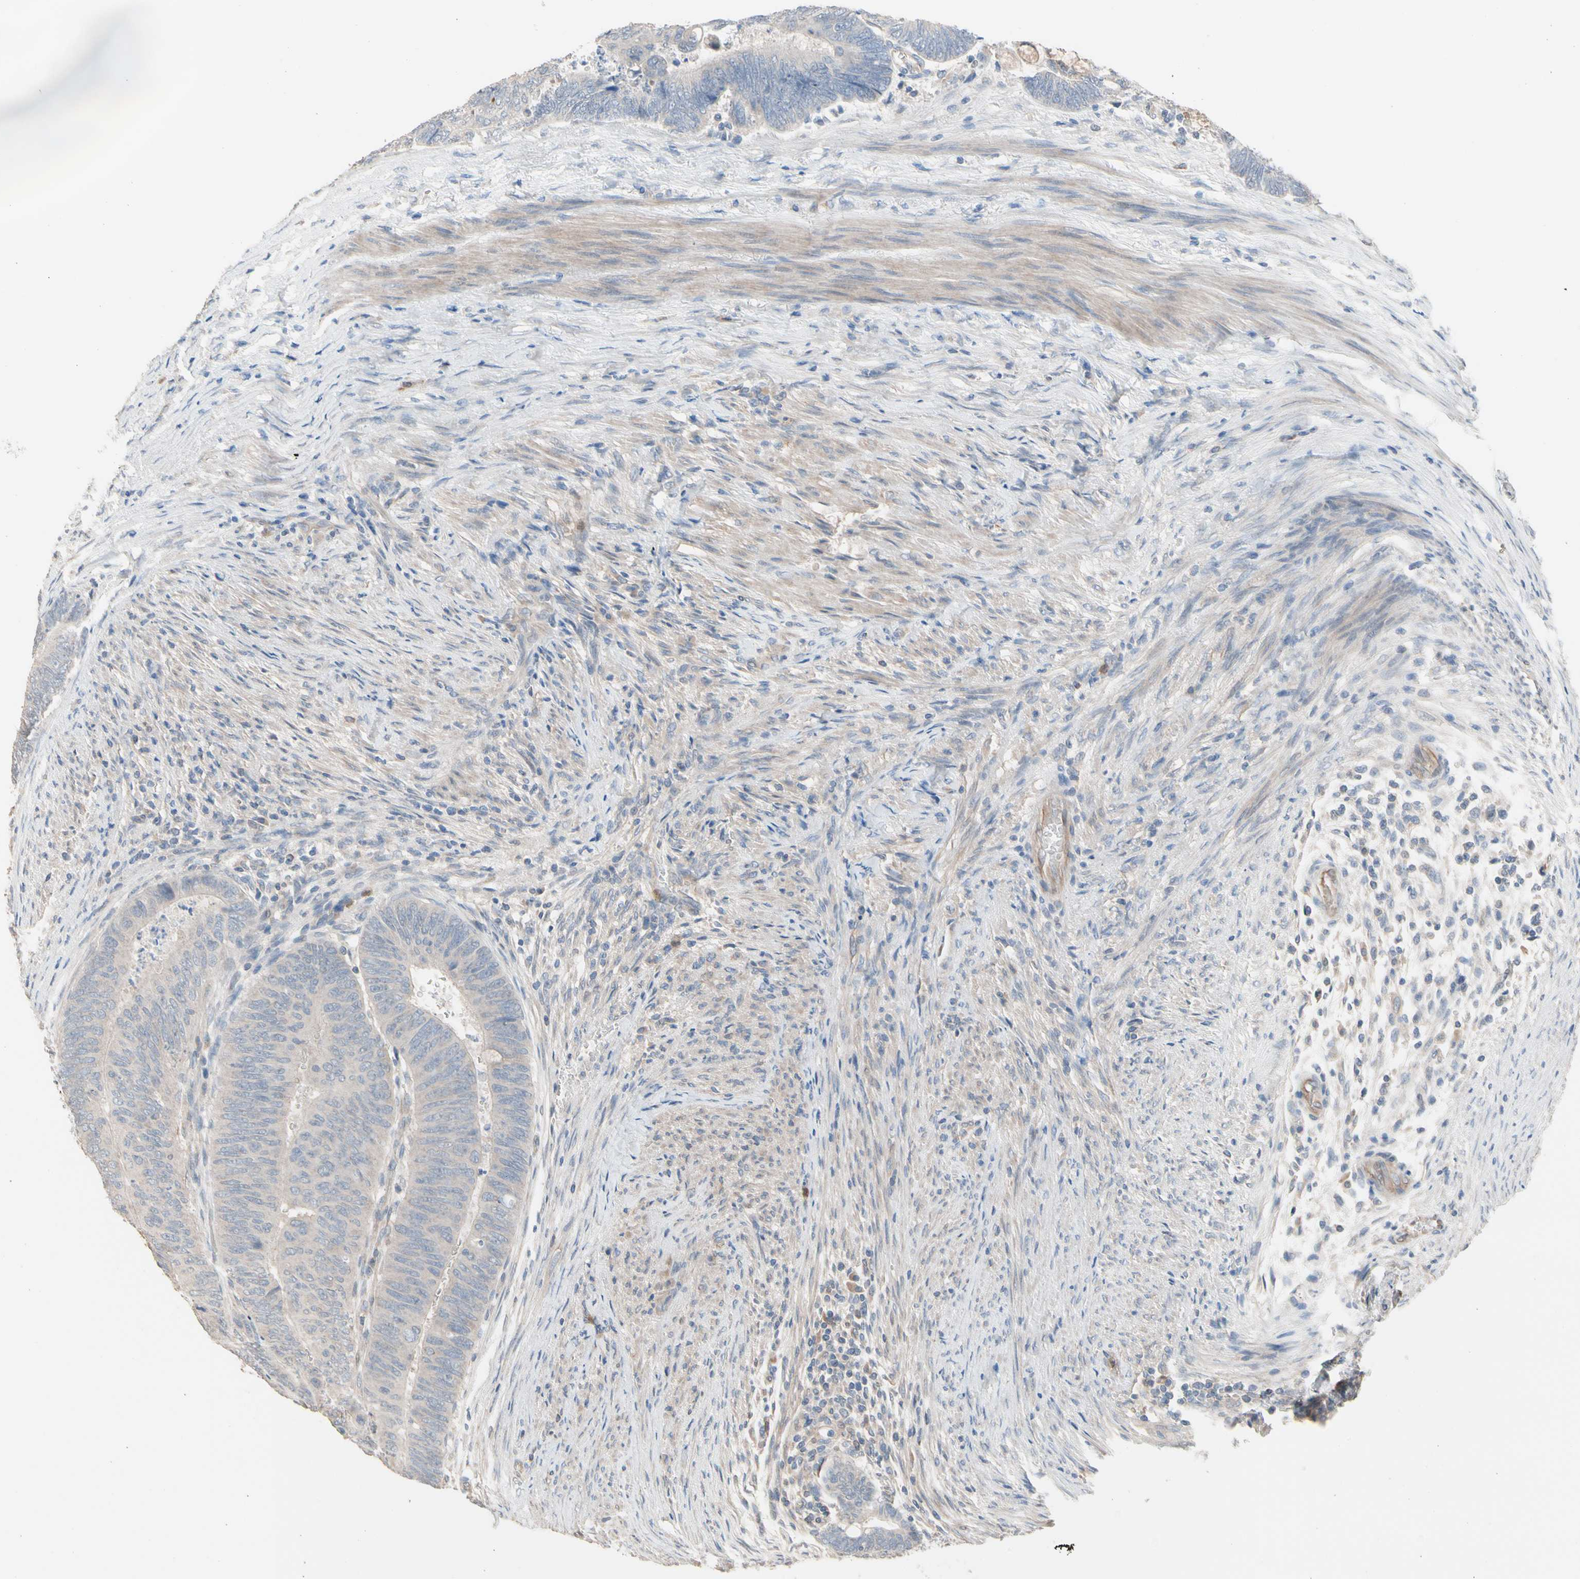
{"staining": {"intensity": "weak", "quantity": "<25%", "location": "cytoplasmic/membranous"}, "tissue": "colorectal cancer", "cell_type": "Tumor cells", "image_type": "cancer", "snomed": [{"axis": "morphology", "description": "Normal tissue, NOS"}, {"axis": "morphology", "description": "Adenocarcinoma, NOS"}, {"axis": "topography", "description": "Rectum"}, {"axis": "topography", "description": "Peripheral nerve tissue"}], "caption": "The histopathology image demonstrates no significant expression in tumor cells of colorectal adenocarcinoma.", "gene": "BBOX1", "patient": {"sex": "male", "age": 92}}